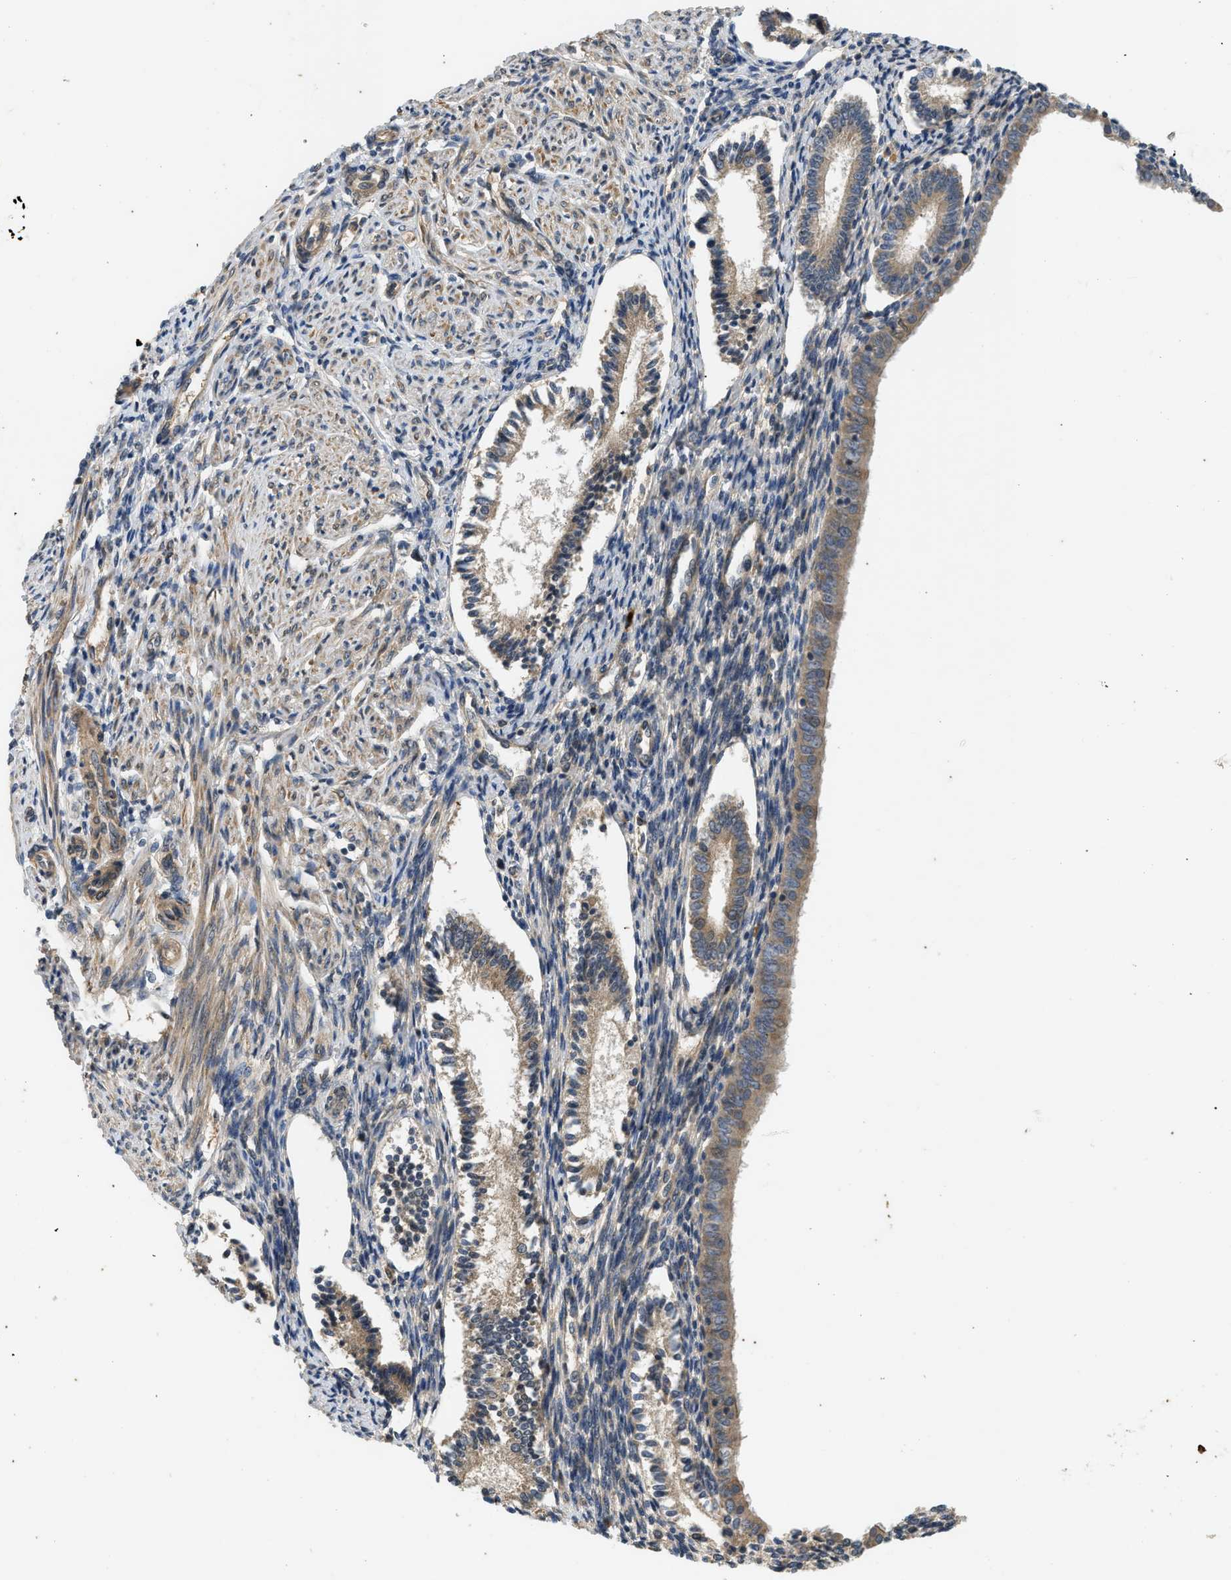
{"staining": {"intensity": "weak", "quantity": "25%-75%", "location": "cytoplasmic/membranous"}, "tissue": "endometrium", "cell_type": "Cells in endometrial stroma", "image_type": "normal", "snomed": [{"axis": "morphology", "description": "Normal tissue, NOS"}, {"axis": "topography", "description": "Endometrium"}], "caption": "Protein staining displays weak cytoplasmic/membranous positivity in about 25%-75% of cells in endometrial stroma in unremarkable endometrium.", "gene": "ADCY8", "patient": {"sex": "female", "age": 42}}